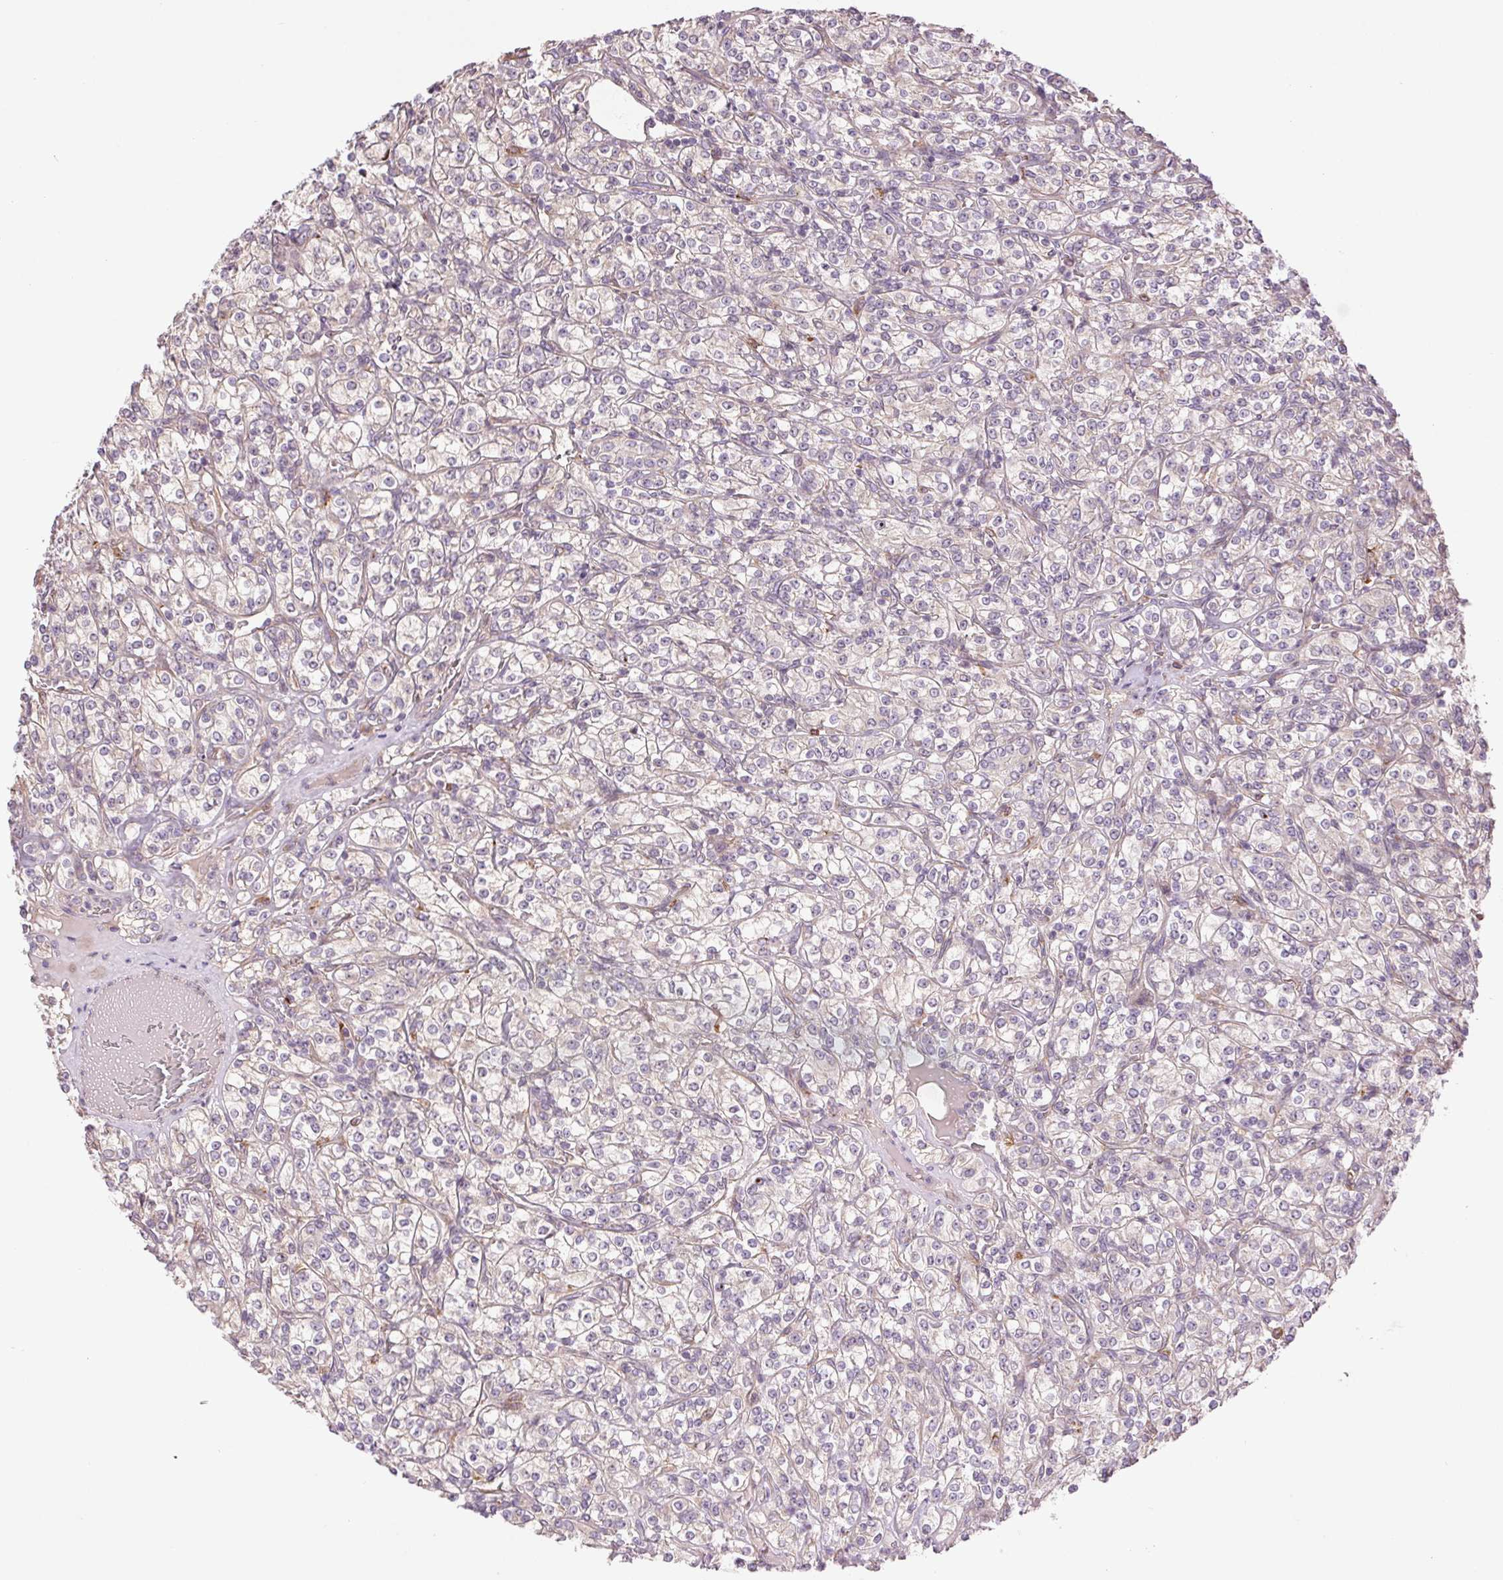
{"staining": {"intensity": "negative", "quantity": "none", "location": "none"}, "tissue": "renal cancer", "cell_type": "Tumor cells", "image_type": "cancer", "snomed": [{"axis": "morphology", "description": "Adenocarcinoma, NOS"}, {"axis": "topography", "description": "Kidney"}], "caption": "Image shows no protein staining in tumor cells of adenocarcinoma (renal) tissue. (Immunohistochemistry (ihc), brightfield microscopy, high magnification).", "gene": "METTL17", "patient": {"sex": "male", "age": 77}}